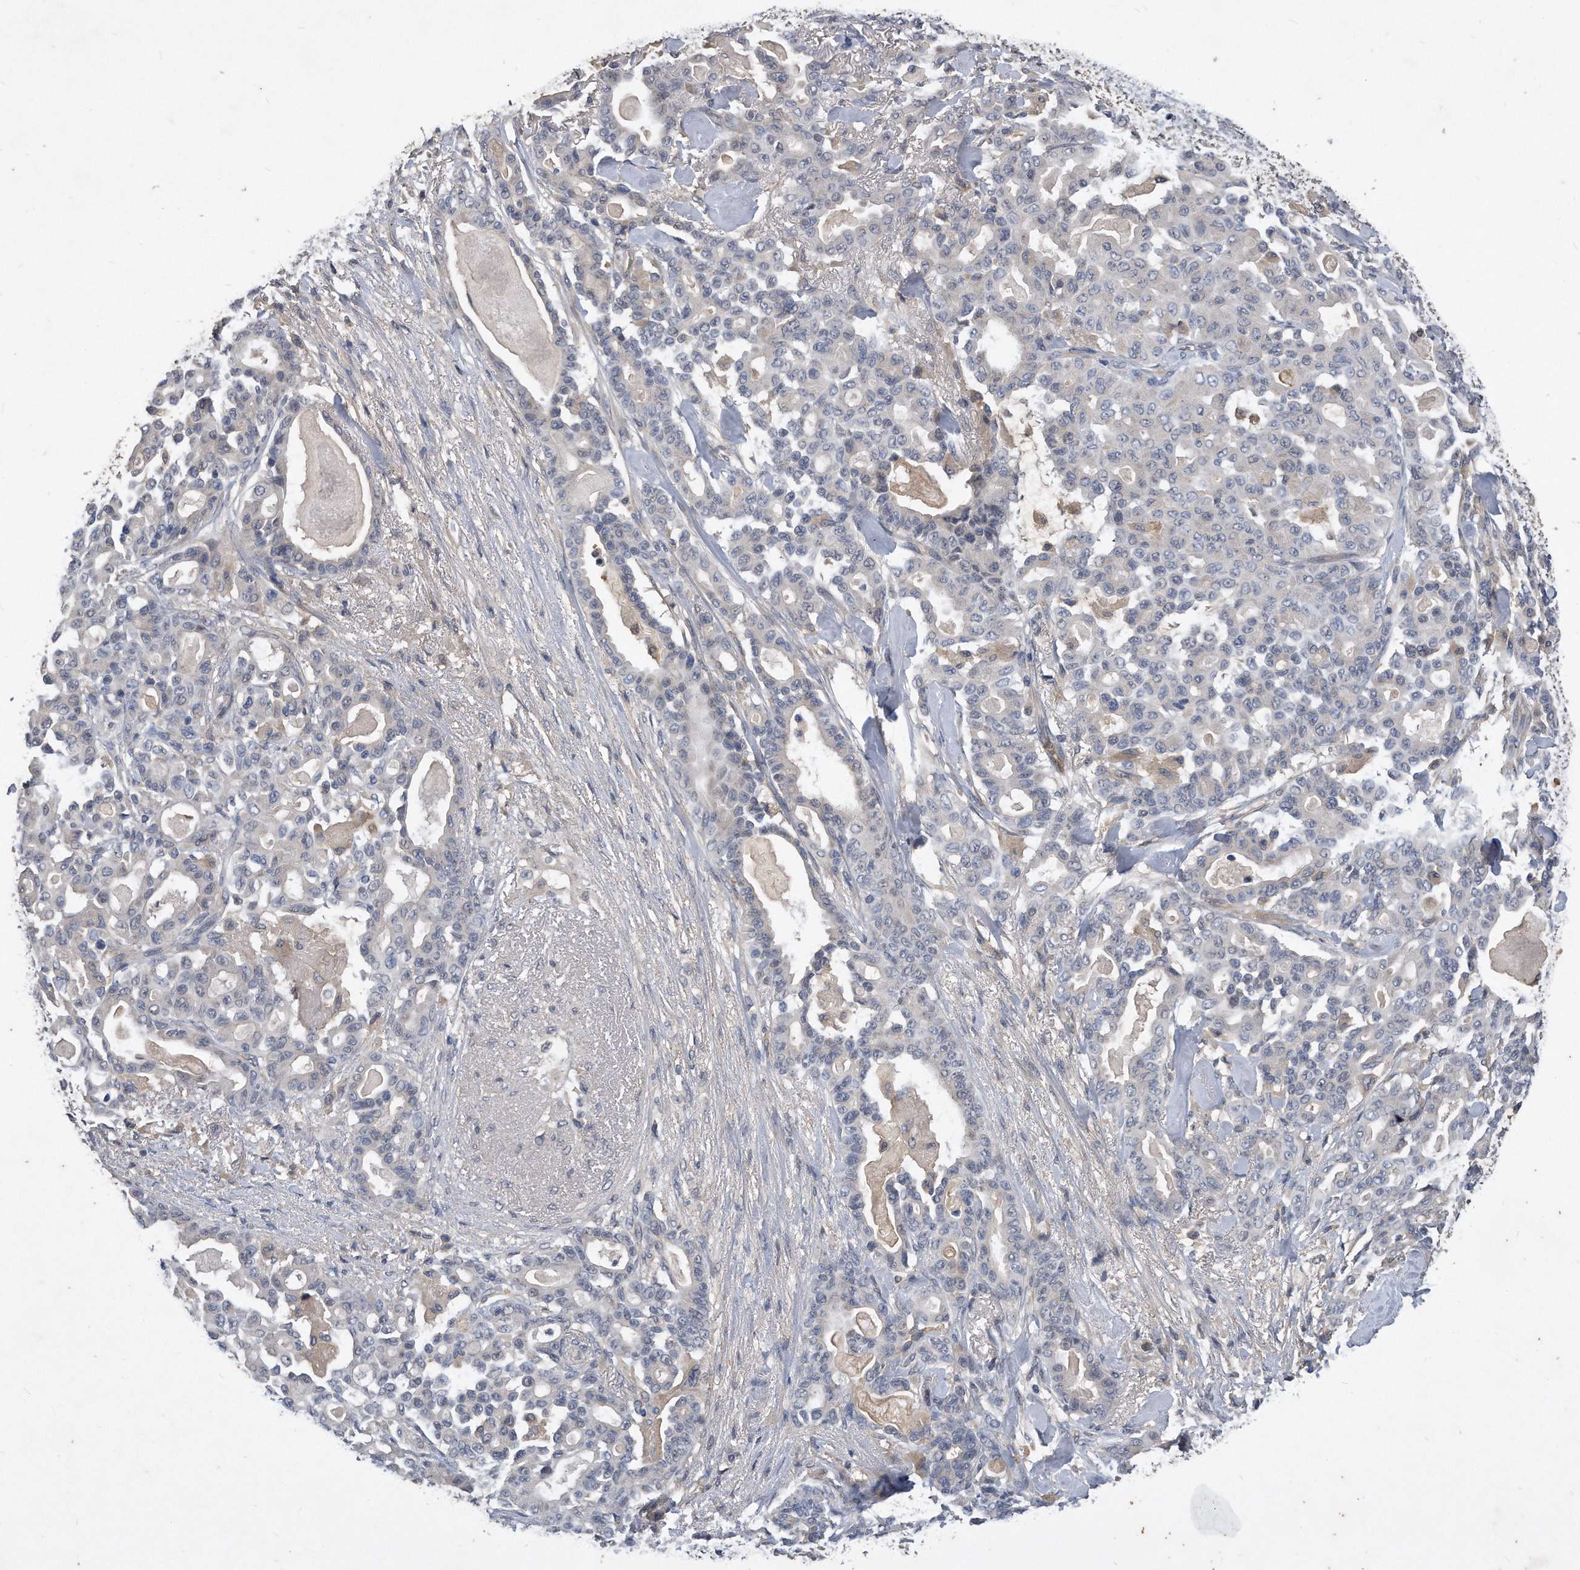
{"staining": {"intensity": "negative", "quantity": "none", "location": "none"}, "tissue": "pancreatic cancer", "cell_type": "Tumor cells", "image_type": "cancer", "snomed": [{"axis": "morphology", "description": "Adenocarcinoma, NOS"}, {"axis": "topography", "description": "Pancreas"}], "caption": "Pancreatic cancer was stained to show a protein in brown. There is no significant positivity in tumor cells.", "gene": "HOMER3", "patient": {"sex": "male", "age": 63}}